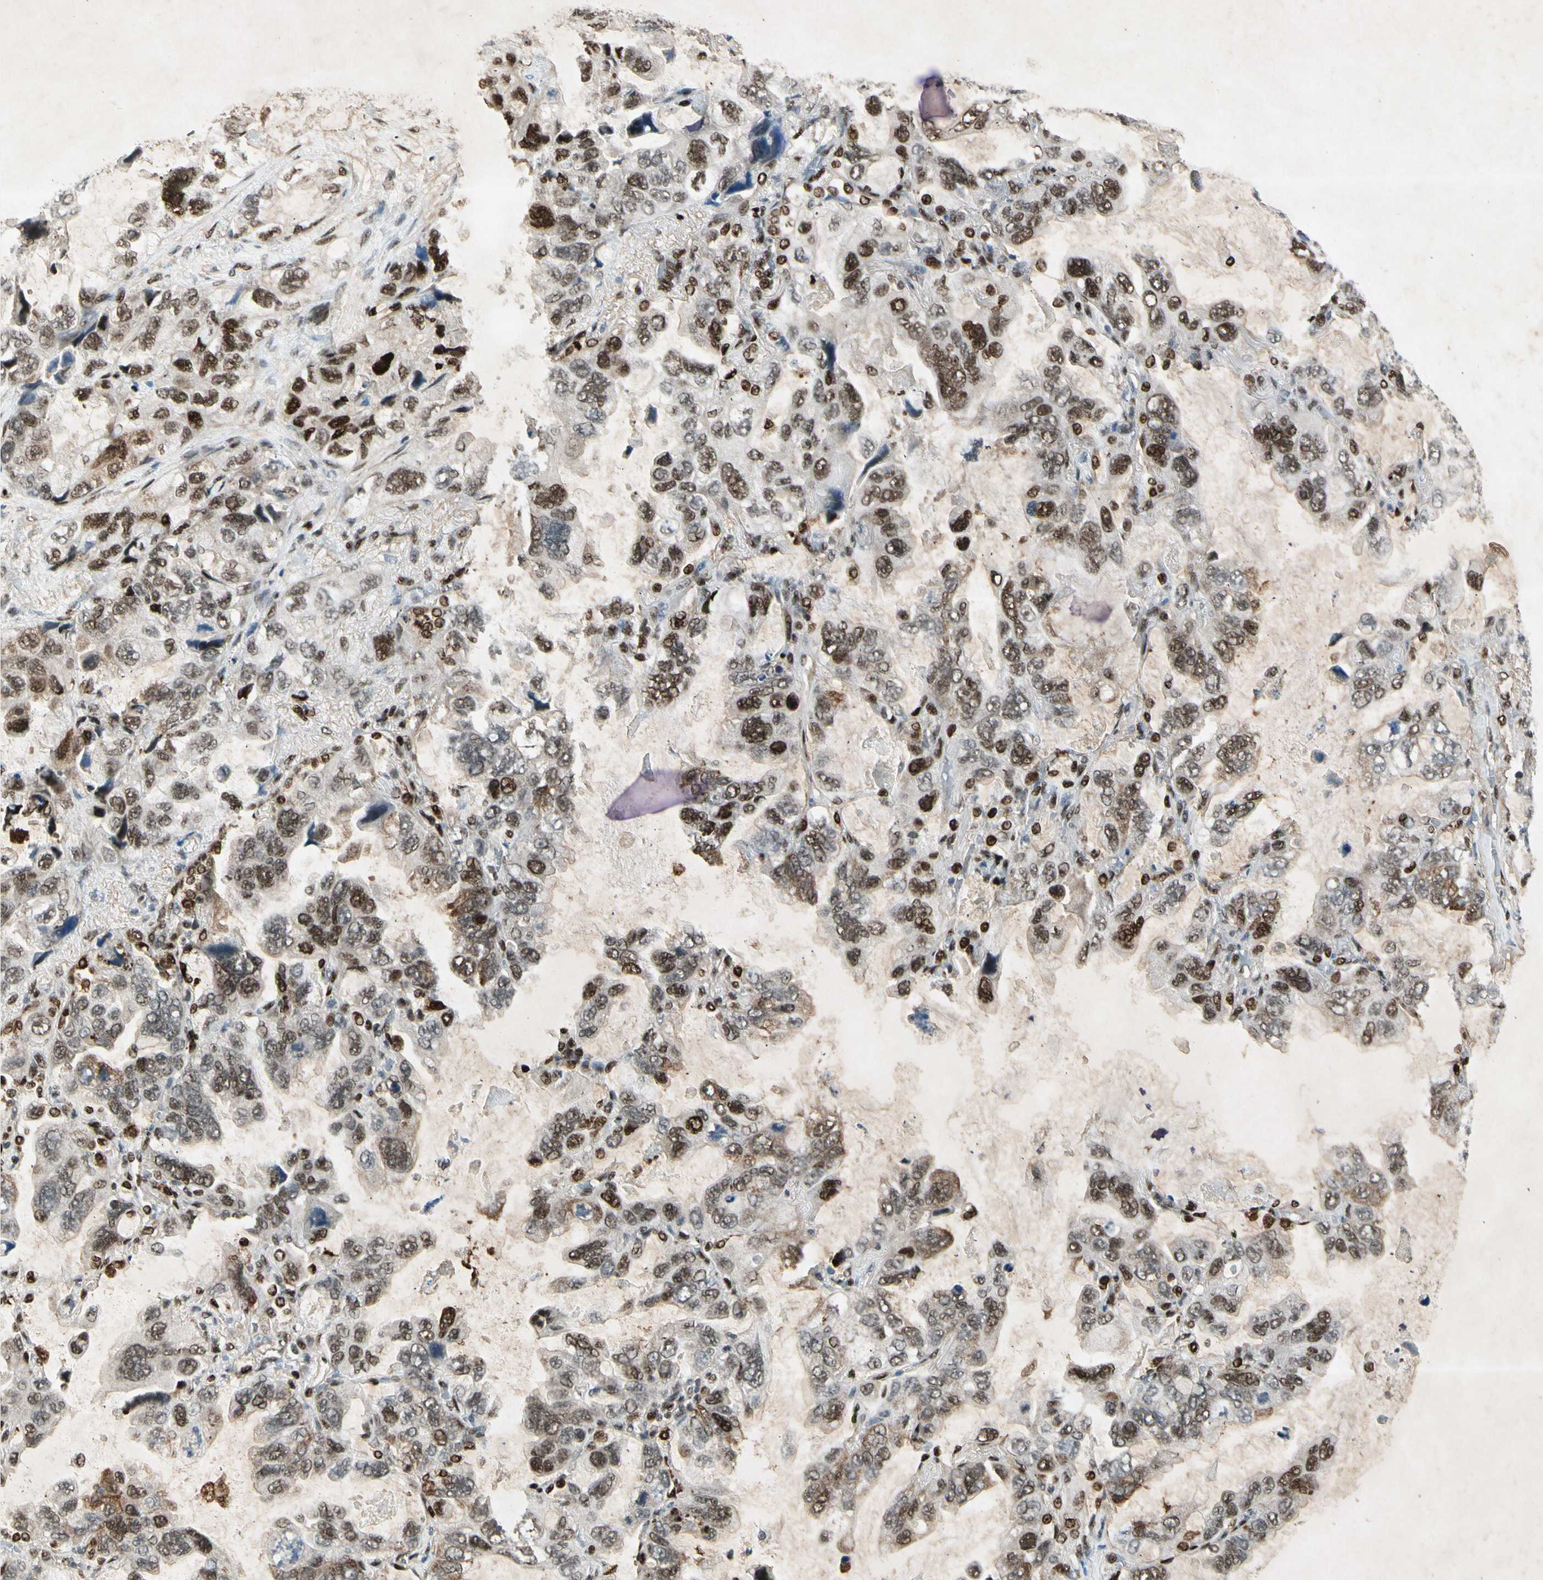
{"staining": {"intensity": "strong", "quantity": ">75%", "location": "nuclear"}, "tissue": "lung cancer", "cell_type": "Tumor cells", "image_type": "cancer", "snomed": [{"axis": "morphology", "description": "Squamous cell carcinoma, NOS"}, {"axis": "topography", "description": "Lung"}], "caption": "Strong nuclear expression for a protein is appreciated in approximately >75% of tumor cells of lung squamous cell carcinoma using immunohistochemistry.", "gene": "RNF43", "patient": {"sex": "female", "age": 73}}